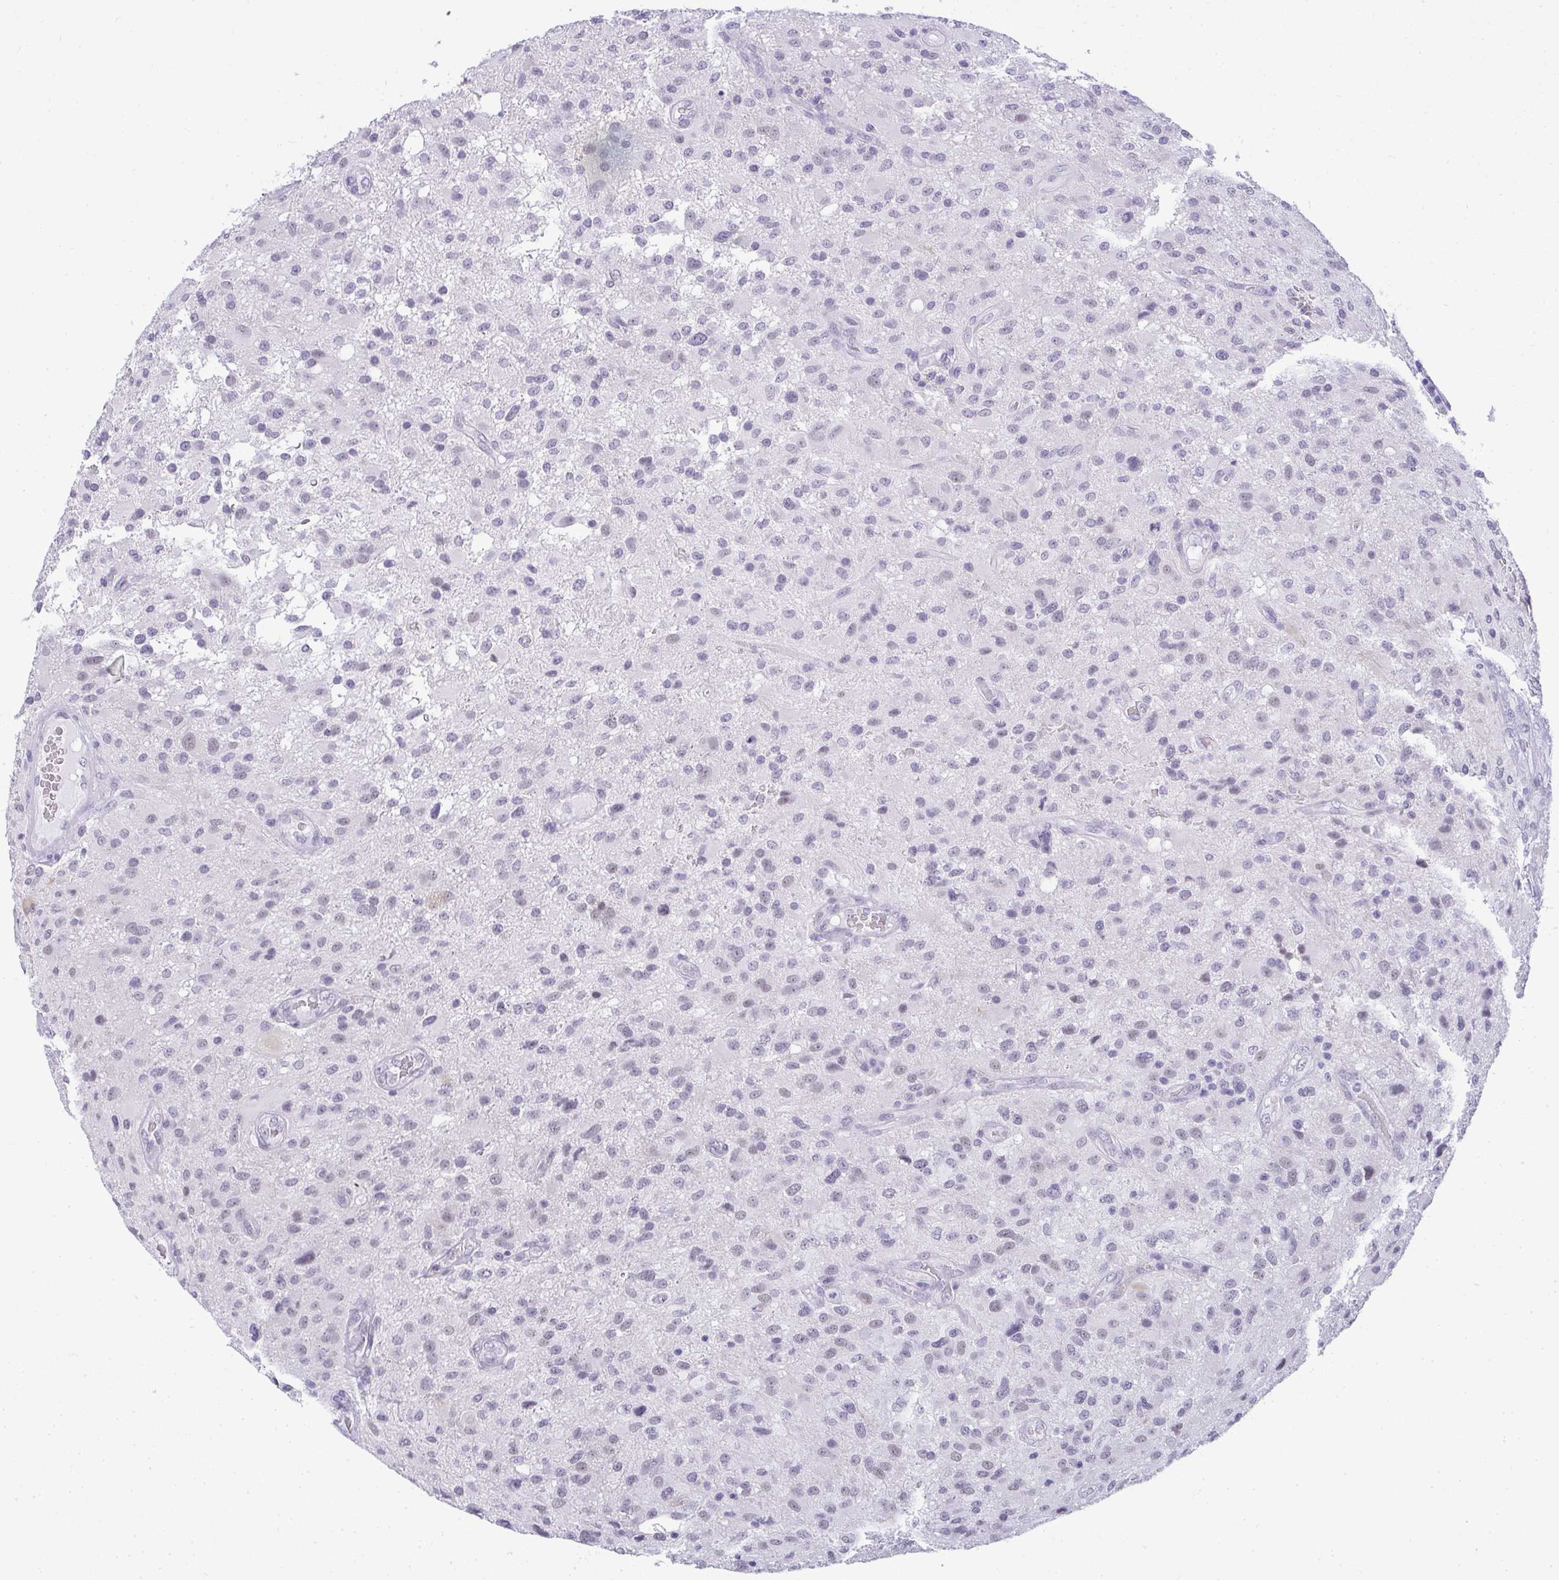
{"staining": {"intensity": "weak", "quantity": "<25%", "location": "nuclear"}, "tissue": "glioma", "cell_type": "Tumor cells", "image_type": "cancer", "snomed": [{"axis": "morphology", "description": "Glioma, malignant, High grade"}, {"axis": "topography", "description": "Brain"}], "caption": "Immunohistochemical staining of human malignant high-grade glioma shows no significant positivity in tumor cells.", "gene": "PLA2G1B", "patient": {"sex": "male", "age": 53}}